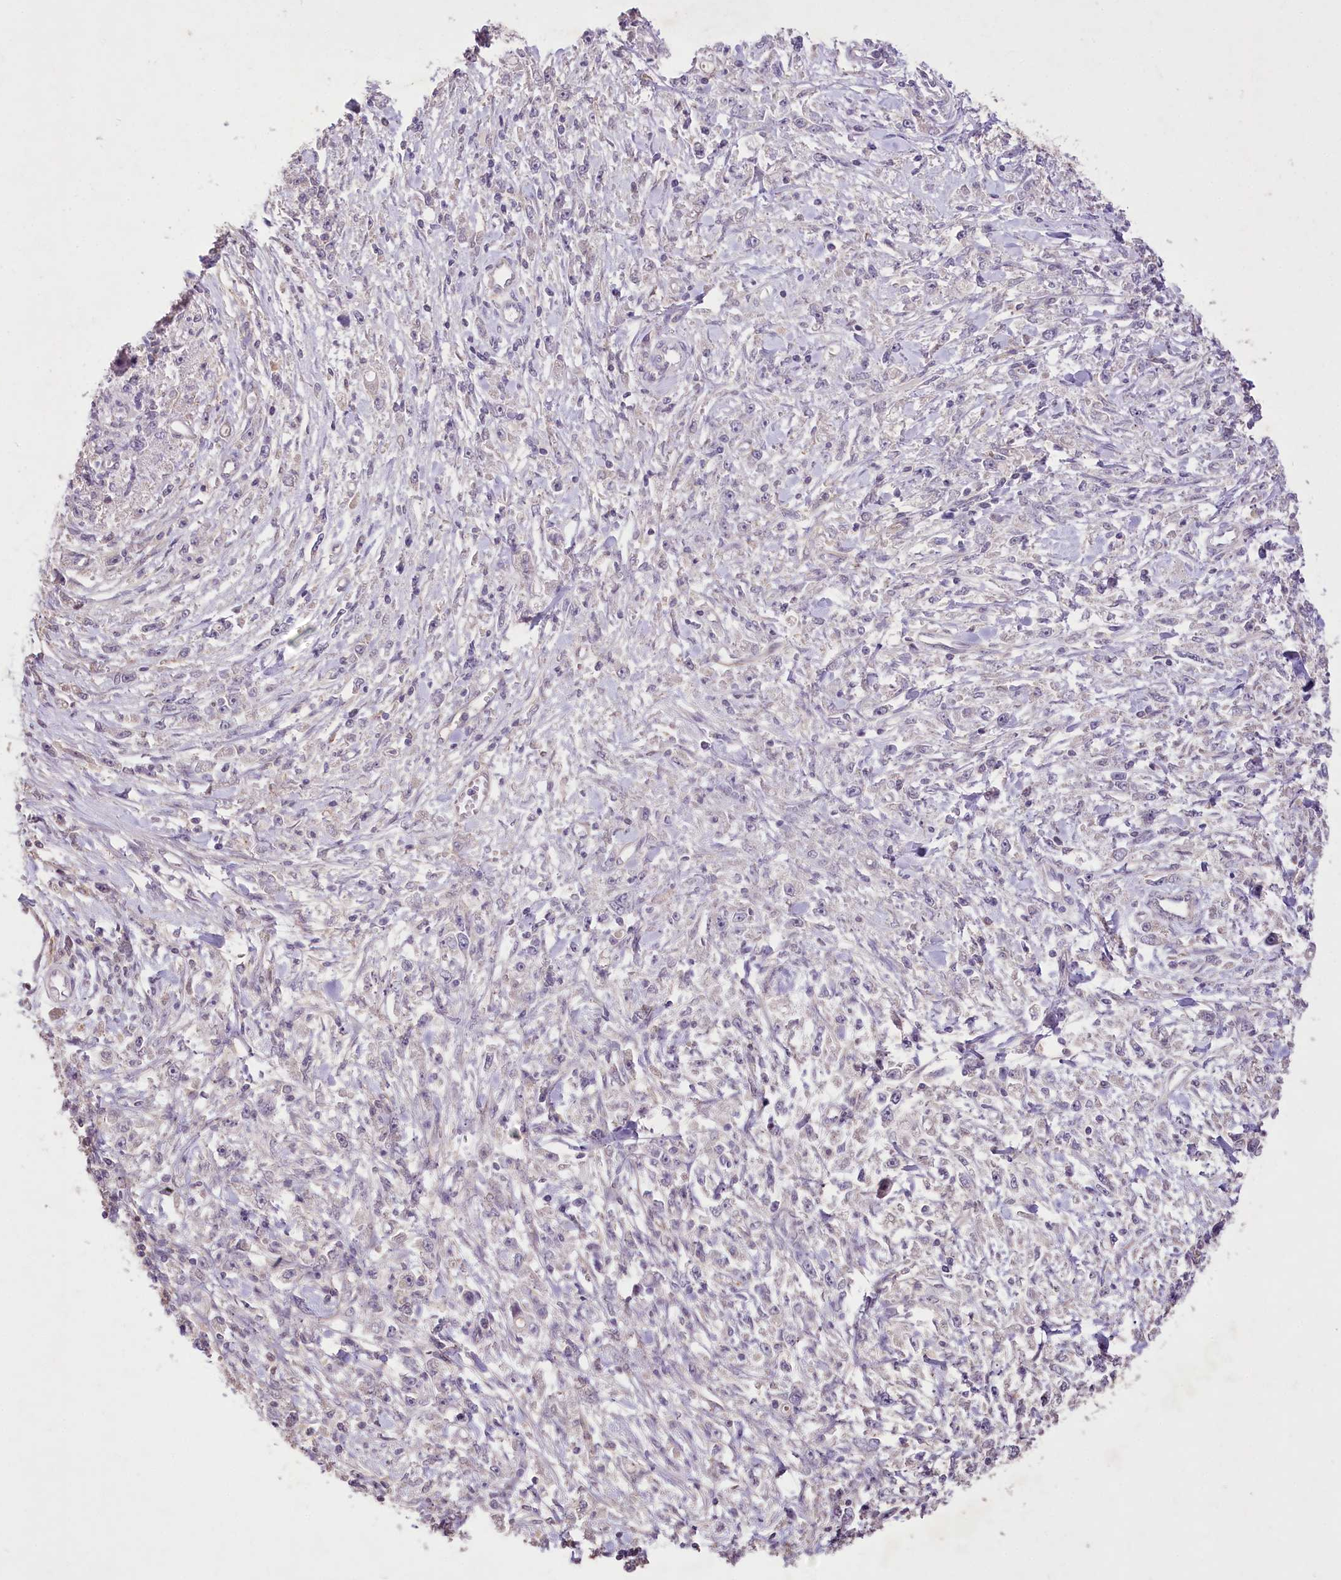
{"staining": {"intensity": "negative", "quantity": "none", "location": "none"}, "tissue": "stomach cancer", "cell_type": "Tumor cells", "image_type": "cancer", "snomed": [{"axis": "morphology", "description": "Adenocarcinoma, NOS"}, {"axis": "topography", "description": "Stomach"}], "caption": "This is a photomicrograph of IHC staining of stomach adenocarcinoma, which shows no expression in tumor cells.", "gene": "ENPP1", "patient": {"sex": "female", "age": 59}}